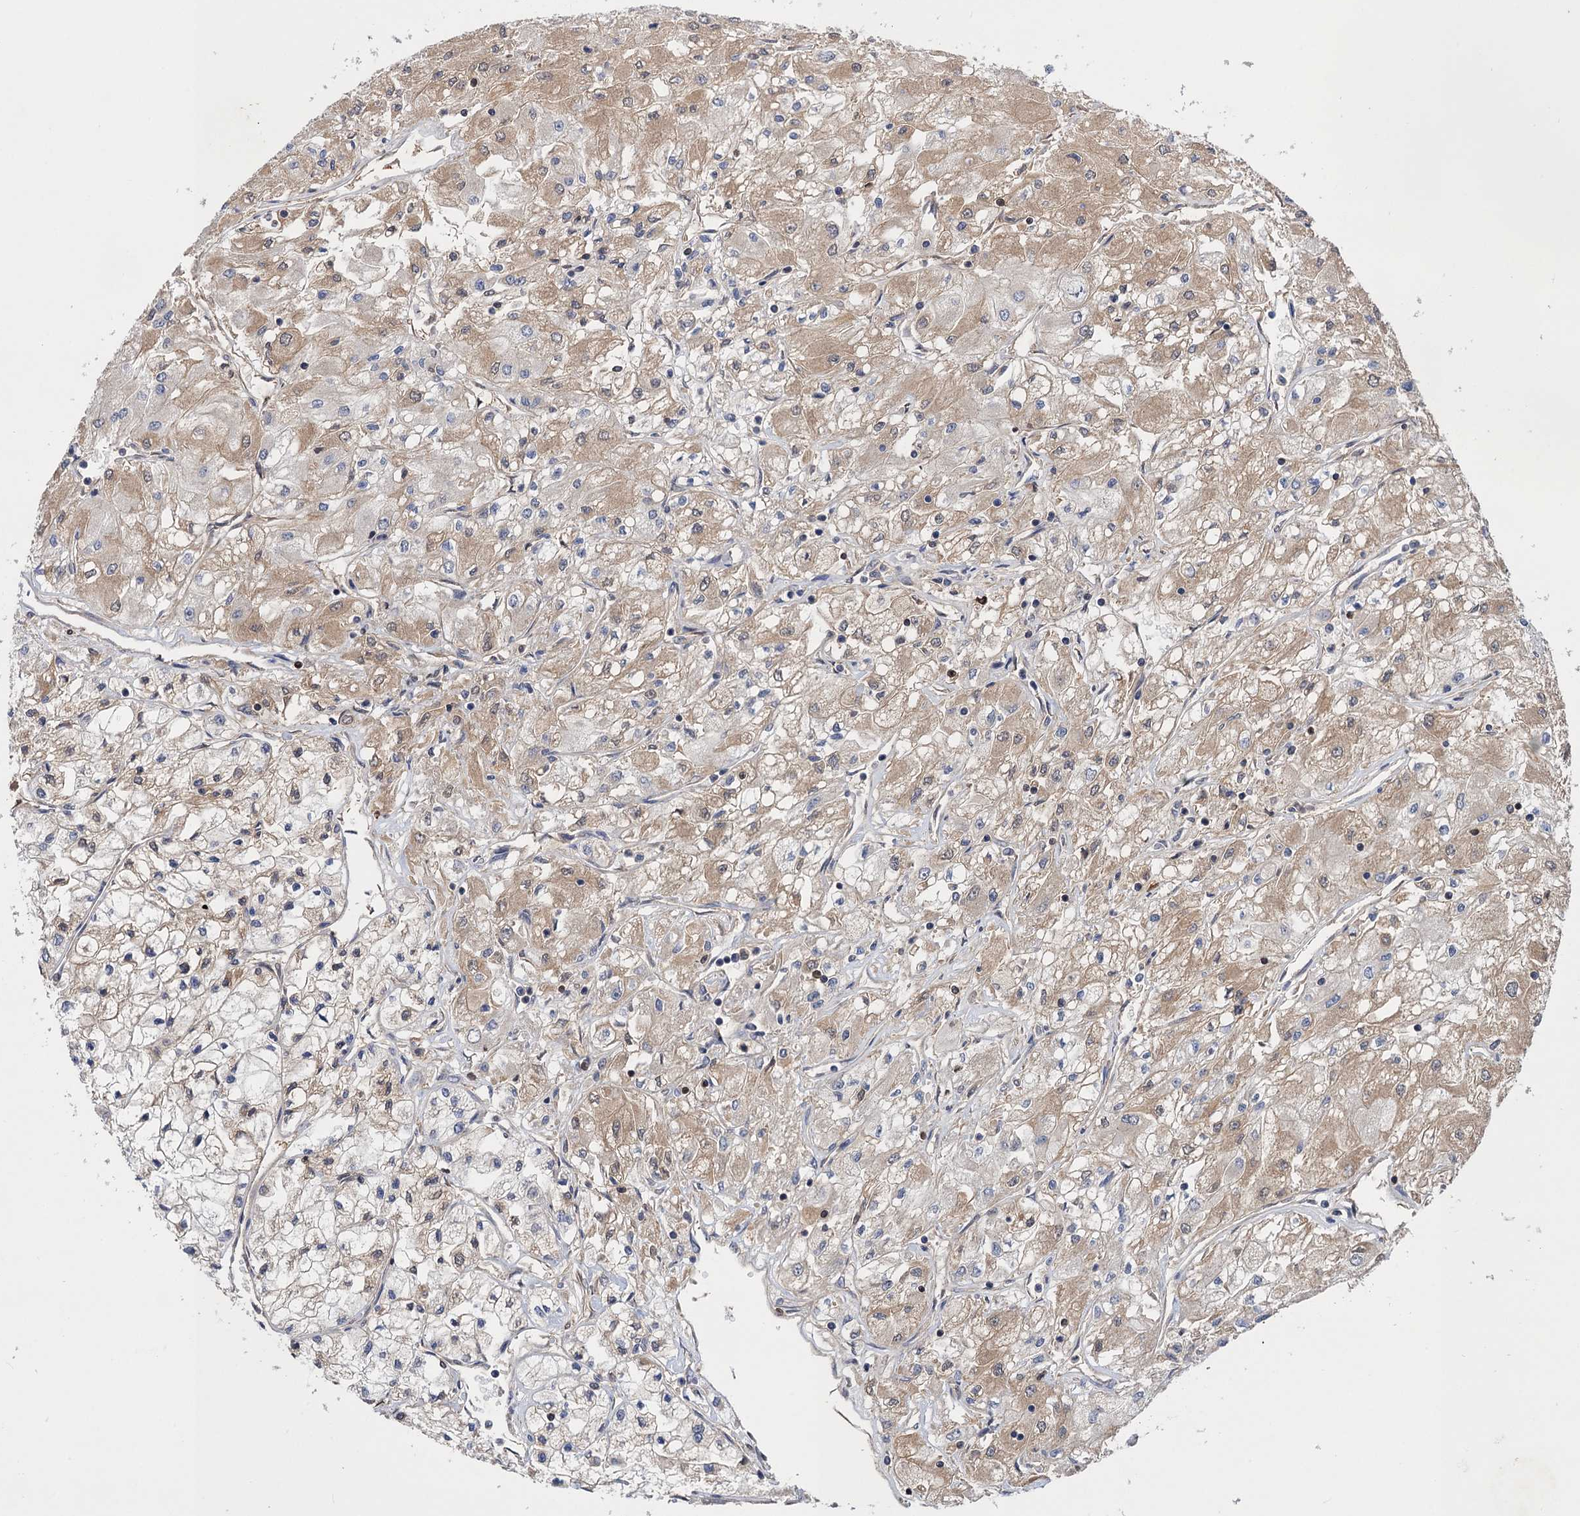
{"staining": {"intensity": "weak", "quantity": ">75%", "location": "cytoplasmic/membranous"}, "tissue": "renal cancer", "cell_type": "Tumor cells", "image_type": "cancer", "snomed": [{"axis": "morphology", "description": "Adenocarcinoma, NOS"}, {"axis": "topography", "description": "Kidney"}], "caption": "Protein analysis of renal cancer tissue displays weak cytoplasmic/membranous positivity in approximately >75% of tumor cells.", "gene": "DGKA", "patient": {"sex": "male", "age": 80}}